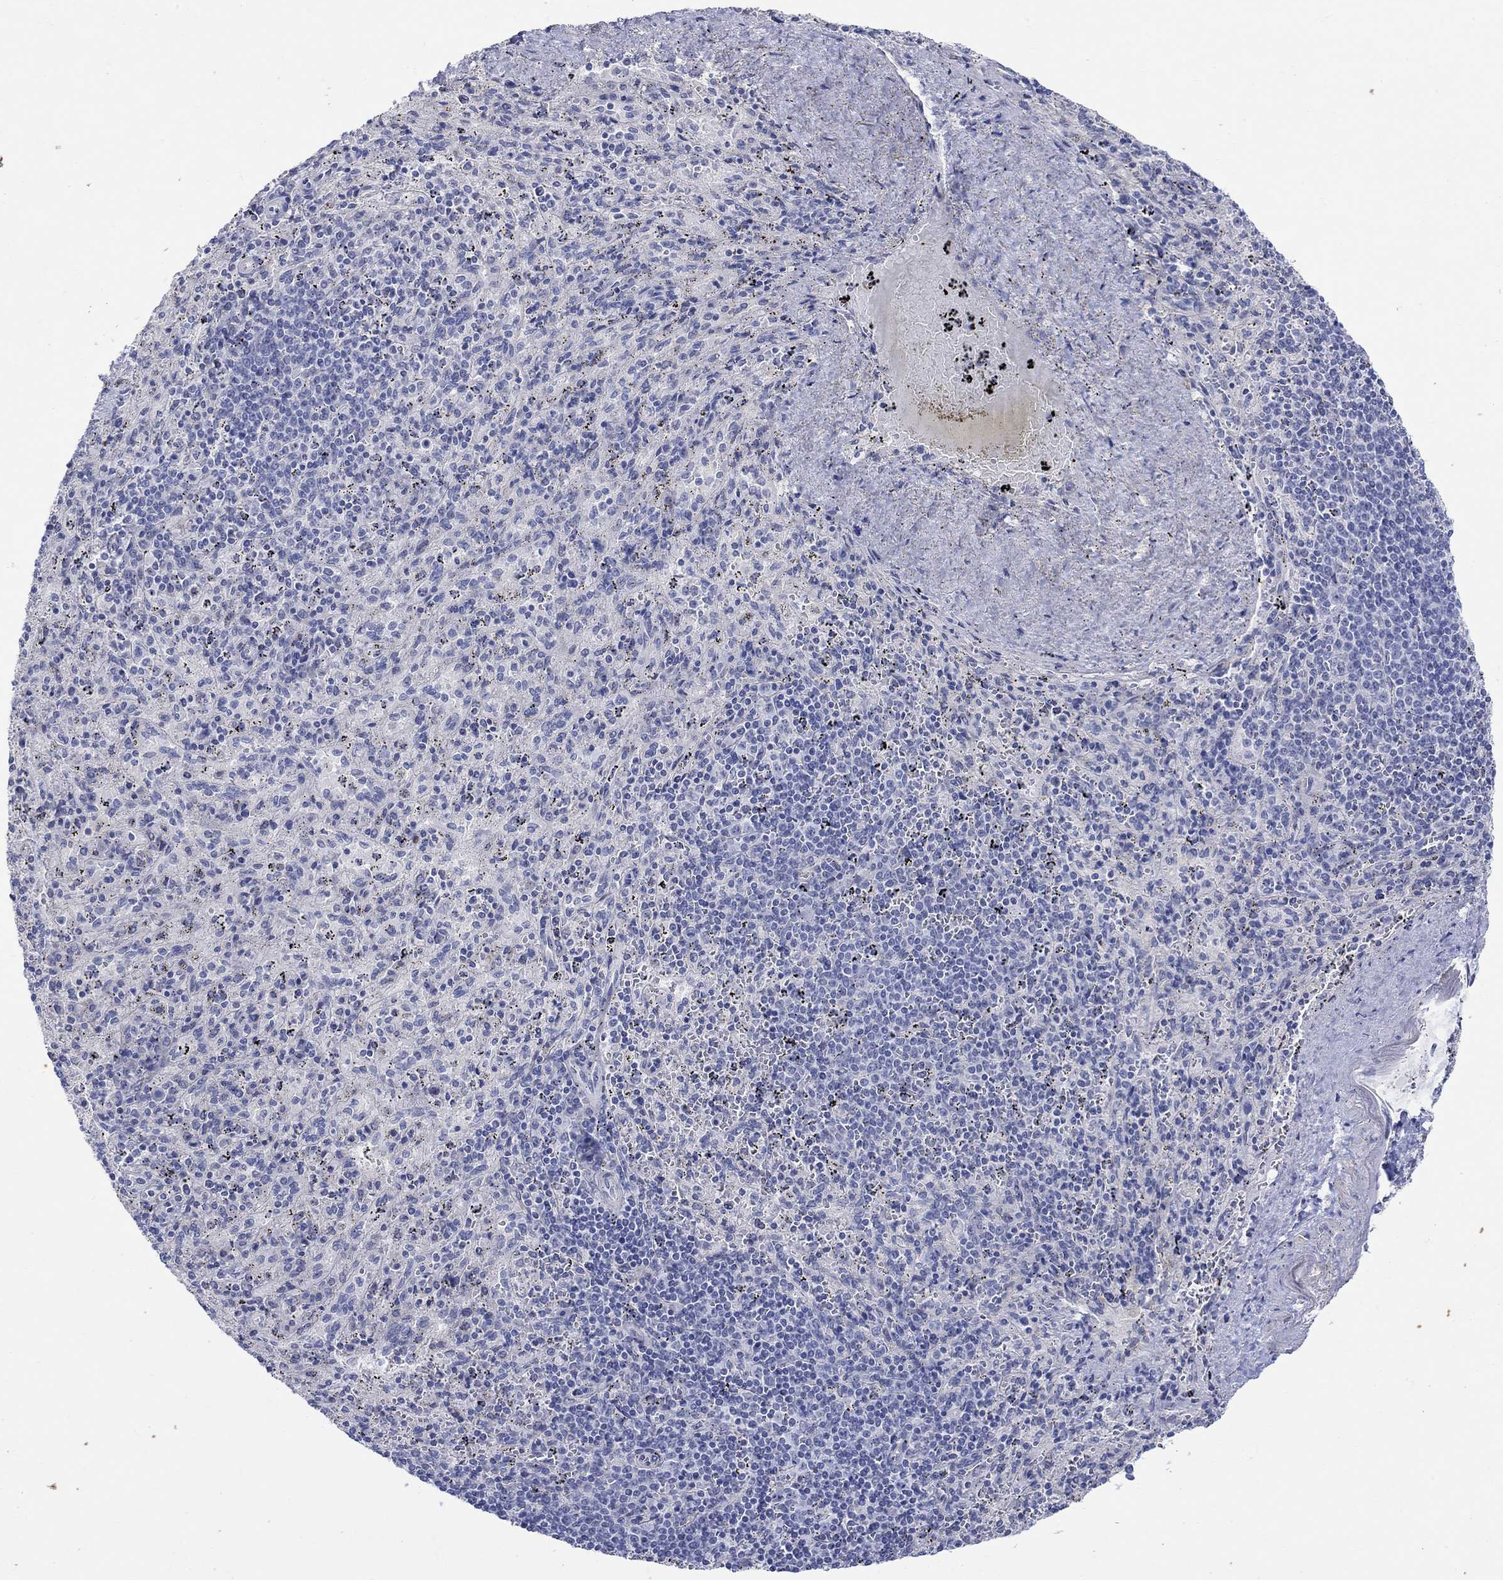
{"staining": {"intensity": "negative", "quantity": "none", "location": "none"}, "tissue": "spleen", "cell_type": "Cells in red pulp", "image_type": "normal", "snomed": [{"axis": "morphology", "description": "Normal tissue, NOS"}, {"axis": "topography", "description": "Spleen"}], "caption": "A high-resolution image shows immunohistochemistry (IHC) staining of normal spleen, which exhibits no significant expression in cells in red pulp.", "gene": "KRT222", "patient": {"sex": "male", "age": 57}}